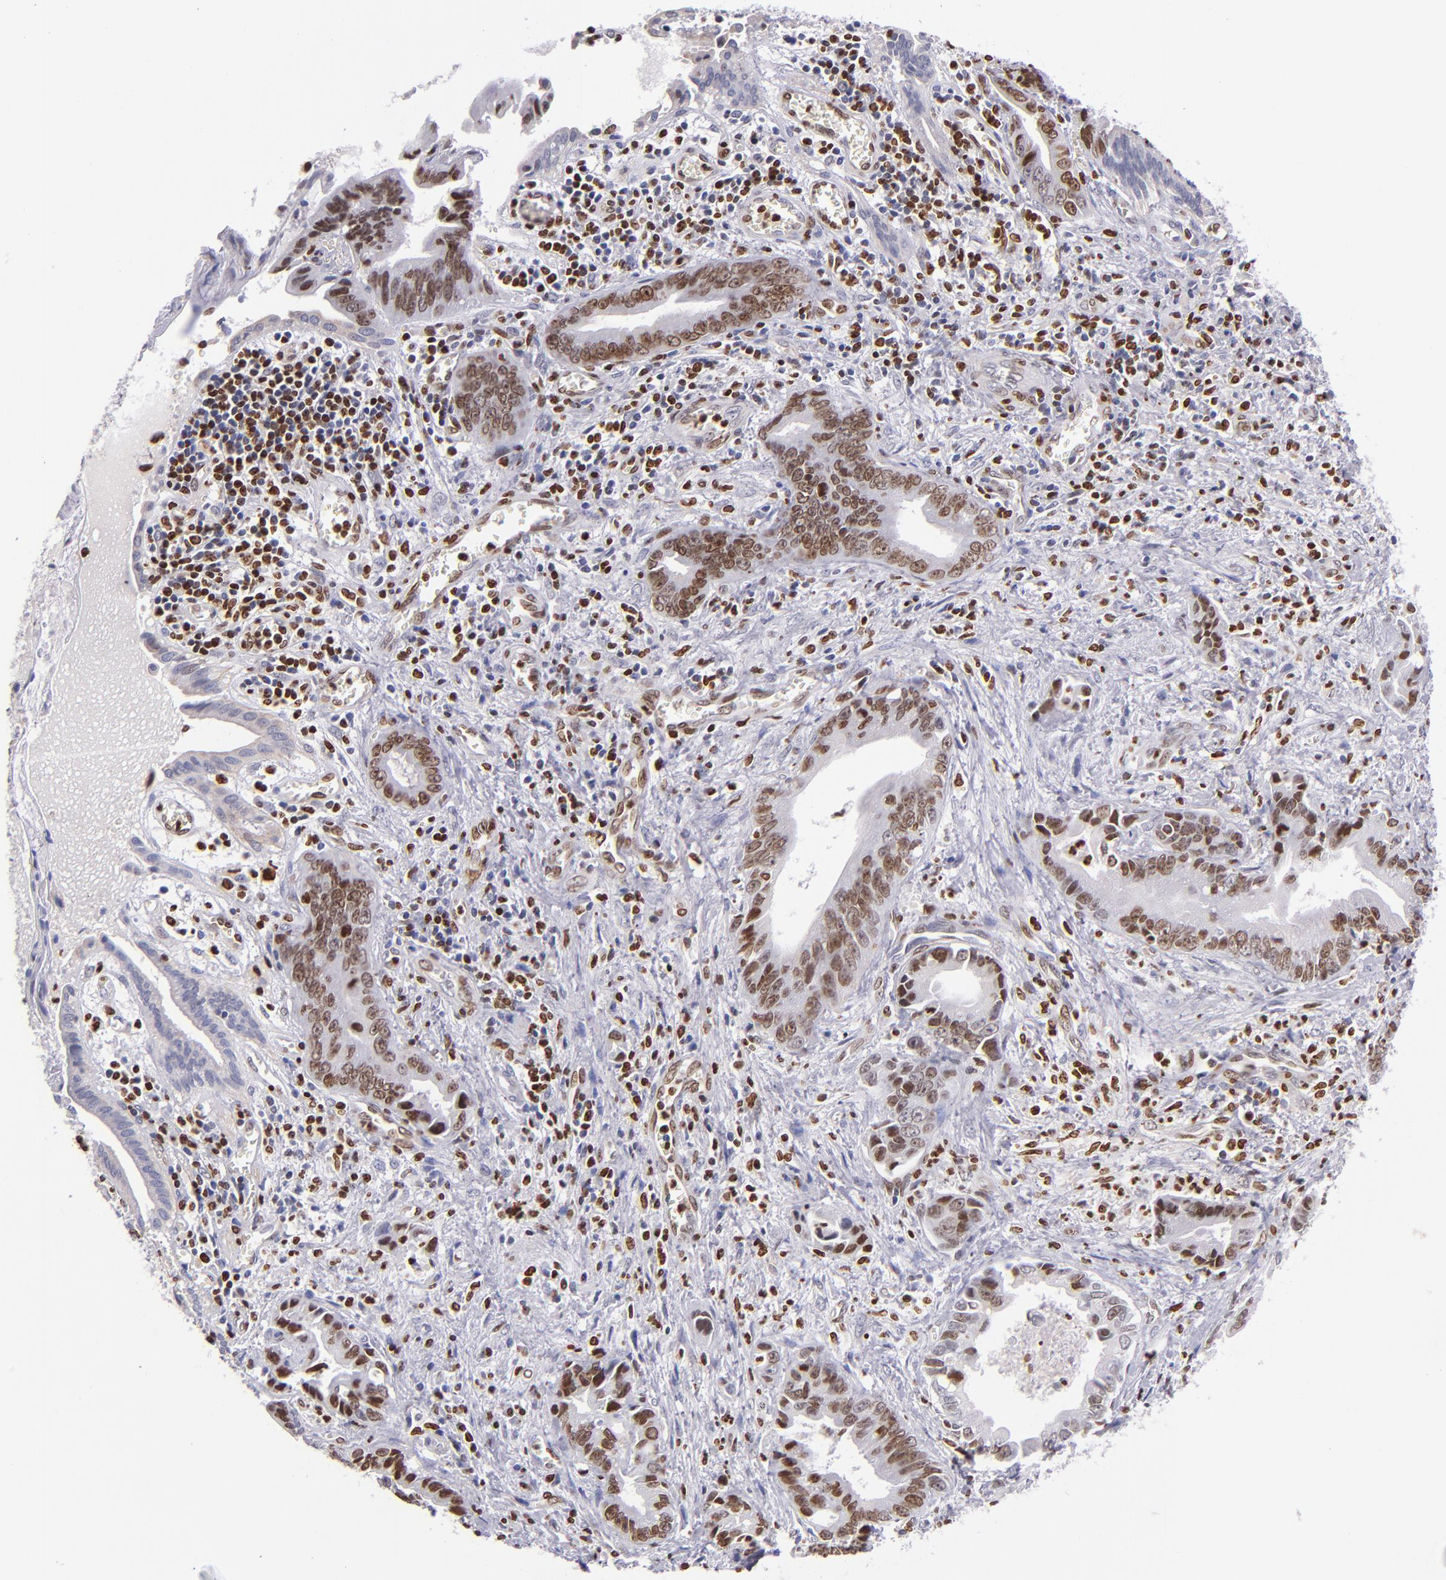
{"staining": {"intensity": "moderate", "quantity": "25%-75%", "location": "nuclear"}, "tissue": "liver cancer", "cell_type": "Tumor cells", "image_type": "cancer", "snomed": [{"axis": "morphology", "description": "Cholangiocarcinoma"}, {"axis": "topography", "description": "Liver"}], "caption": "Brown immunohistochemical staining in human liver cancer (cholangiocarcinoma) reveals moderate nuclear staining in approximately 25%-75% of tumor cells.", "gene": "CDKL5", "patient": {"sex": "female", "age": 55}}